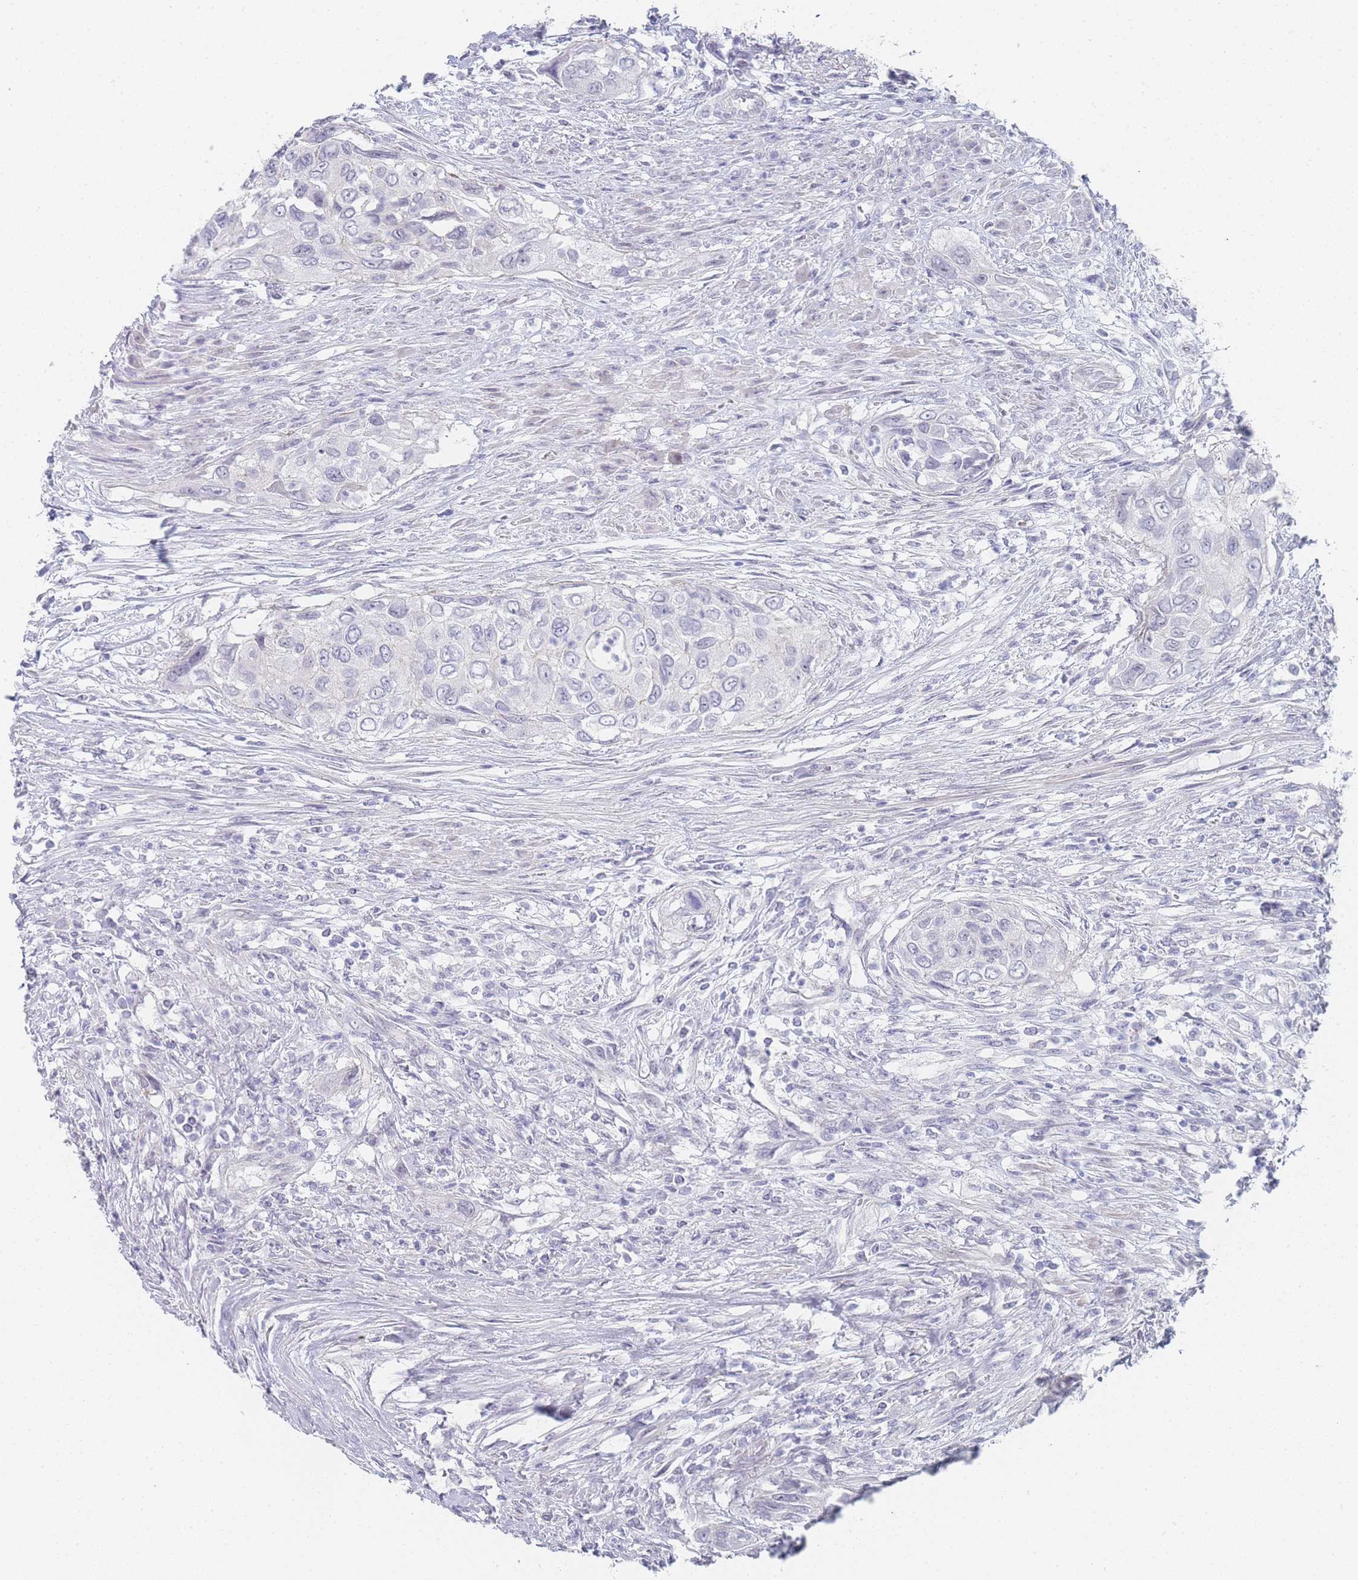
{"staining": {"intensity": "negative", "quantity": "none", "location": "none"}, "tissue": "urothelial cancer", "cell_type": "Tumor cells", "image_type": "cancer", "snomed": [{"axis": "morphology", "description": "Urothelial carcinoma, High grade"}, {"axis": "topography", "description": "Urinary bladder"}], "caption": "Tumor cells show no significant protein staining in urothelial cancer.", "gene": "IMPG1", "patient": {"sex": "female", "age": 60}}